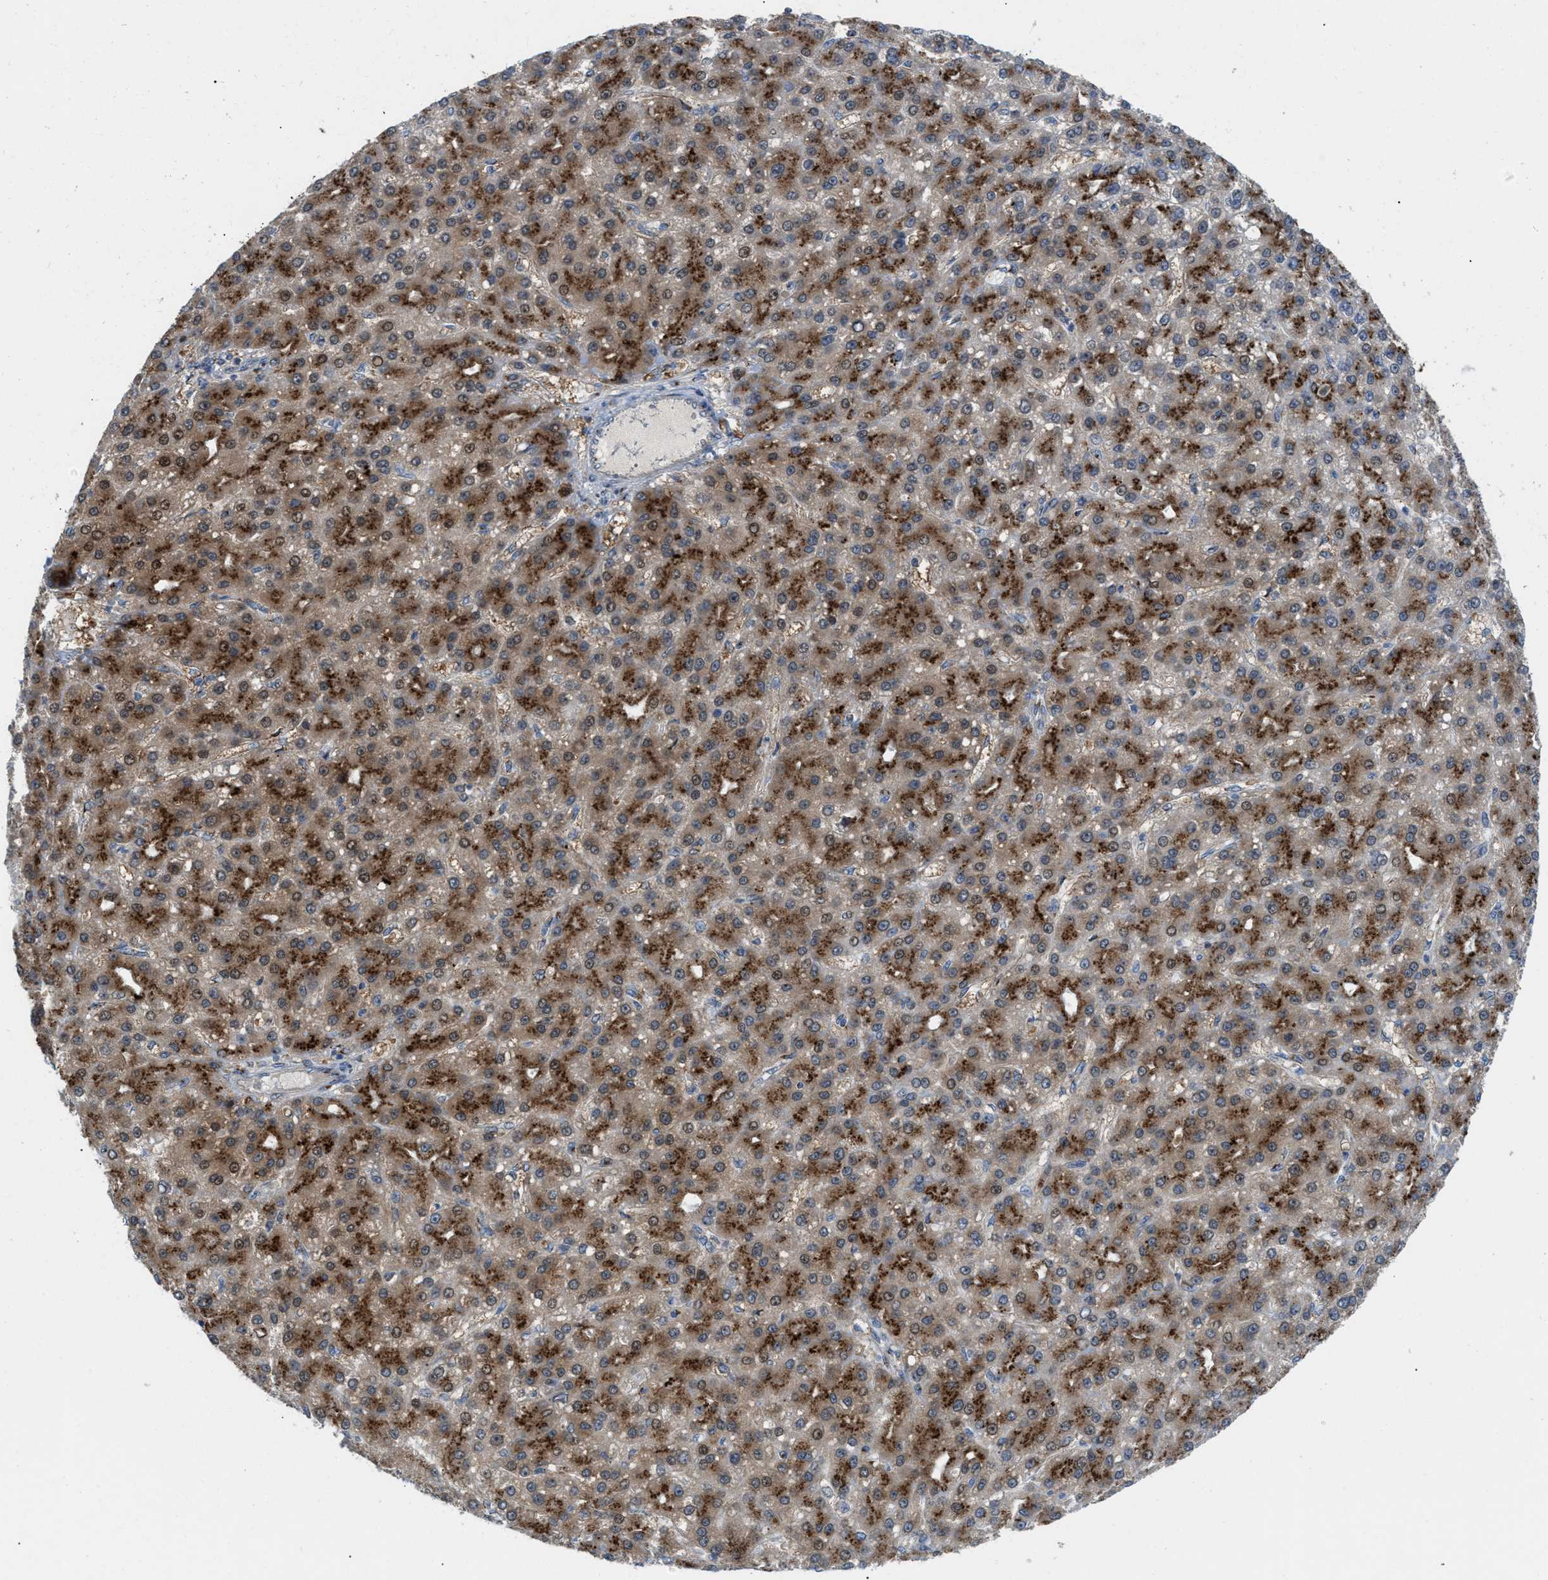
{"staining": {"intensity": "moderate", "quantity": ">75%", "location": "cytoplasmic/membranous"}, "tissue": "liver cancer", "cell_type": "Tumor cells", "image_type": "cancer", "snomed": [{"axis": "morphology", "description": "Carcinoma, Hepatocellular, NOS"}, {"axis": "topography", "description": "Liver"}], "caption": "The micrograph displays a brown stain indicating the presence of a protein in the cytoplasmic/membranous of tumor cells in liver cancer (hepatocellular carcinoma).", "gene": "SLC38A10", "patient": {"sex": "male", "age": 67}}